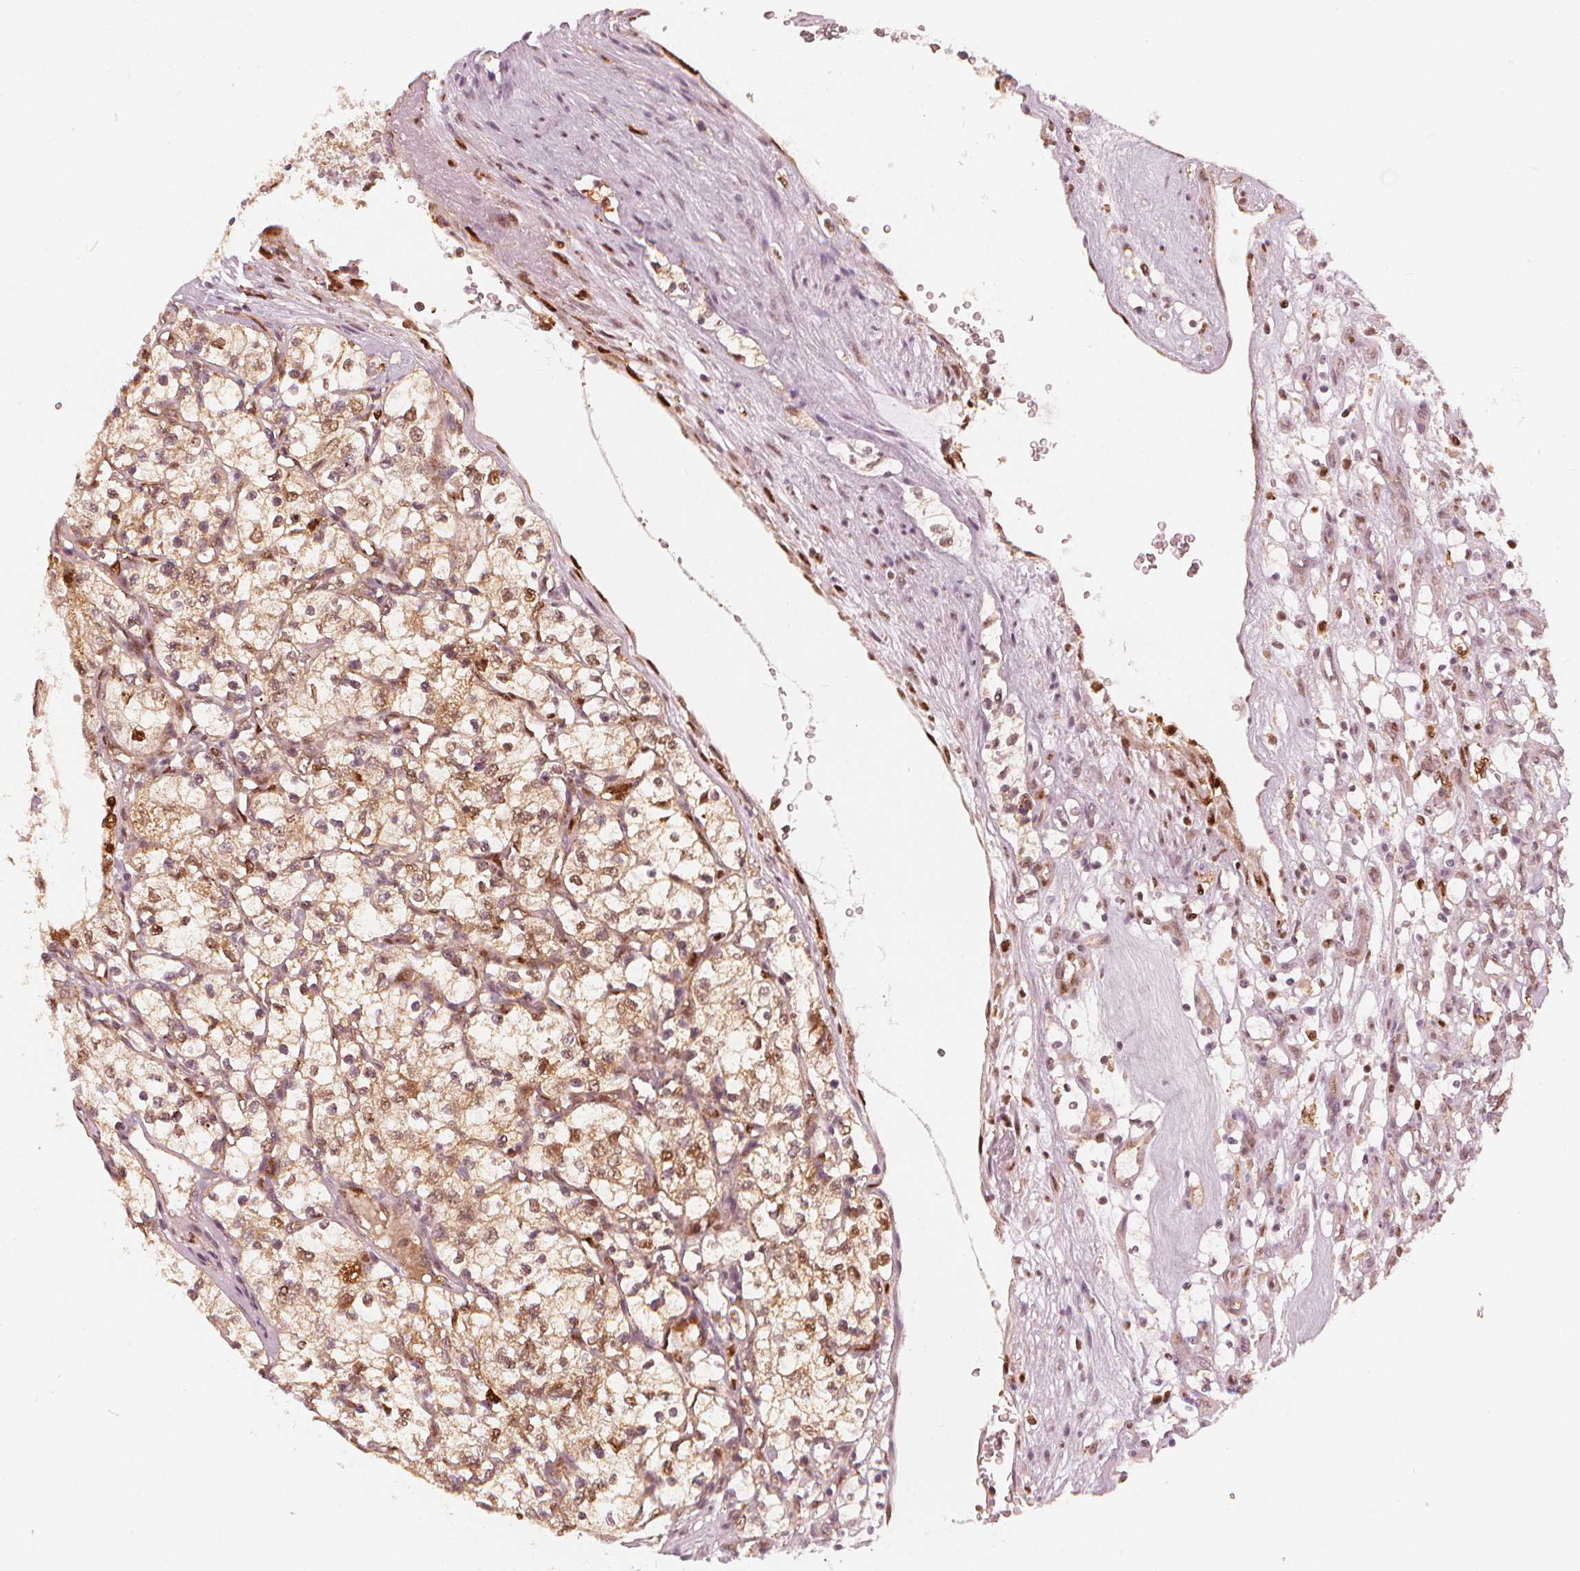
{"staining": {"intensity": "moderate", "quantity": "25%-75%", "location": "nuclear"}, "tissue": "renal cancer", "cell_type": "Tumor cells", "image_type": "cancer", "snomed": [{"axis": "morphology", "description": "Adenocarcinoma, NOS"}, {"axis": "topography", "description": "Kidney"}], "caption": "The histopathology image exhibits immunohistochemical staining of renal cancer (adenocarcinoma). There is moderate nuclear positivity is appreciated in about 25%-75% of tumor cells.", "gene": "SQSTM1", "patient": {"sex": "female", "age": 69}}